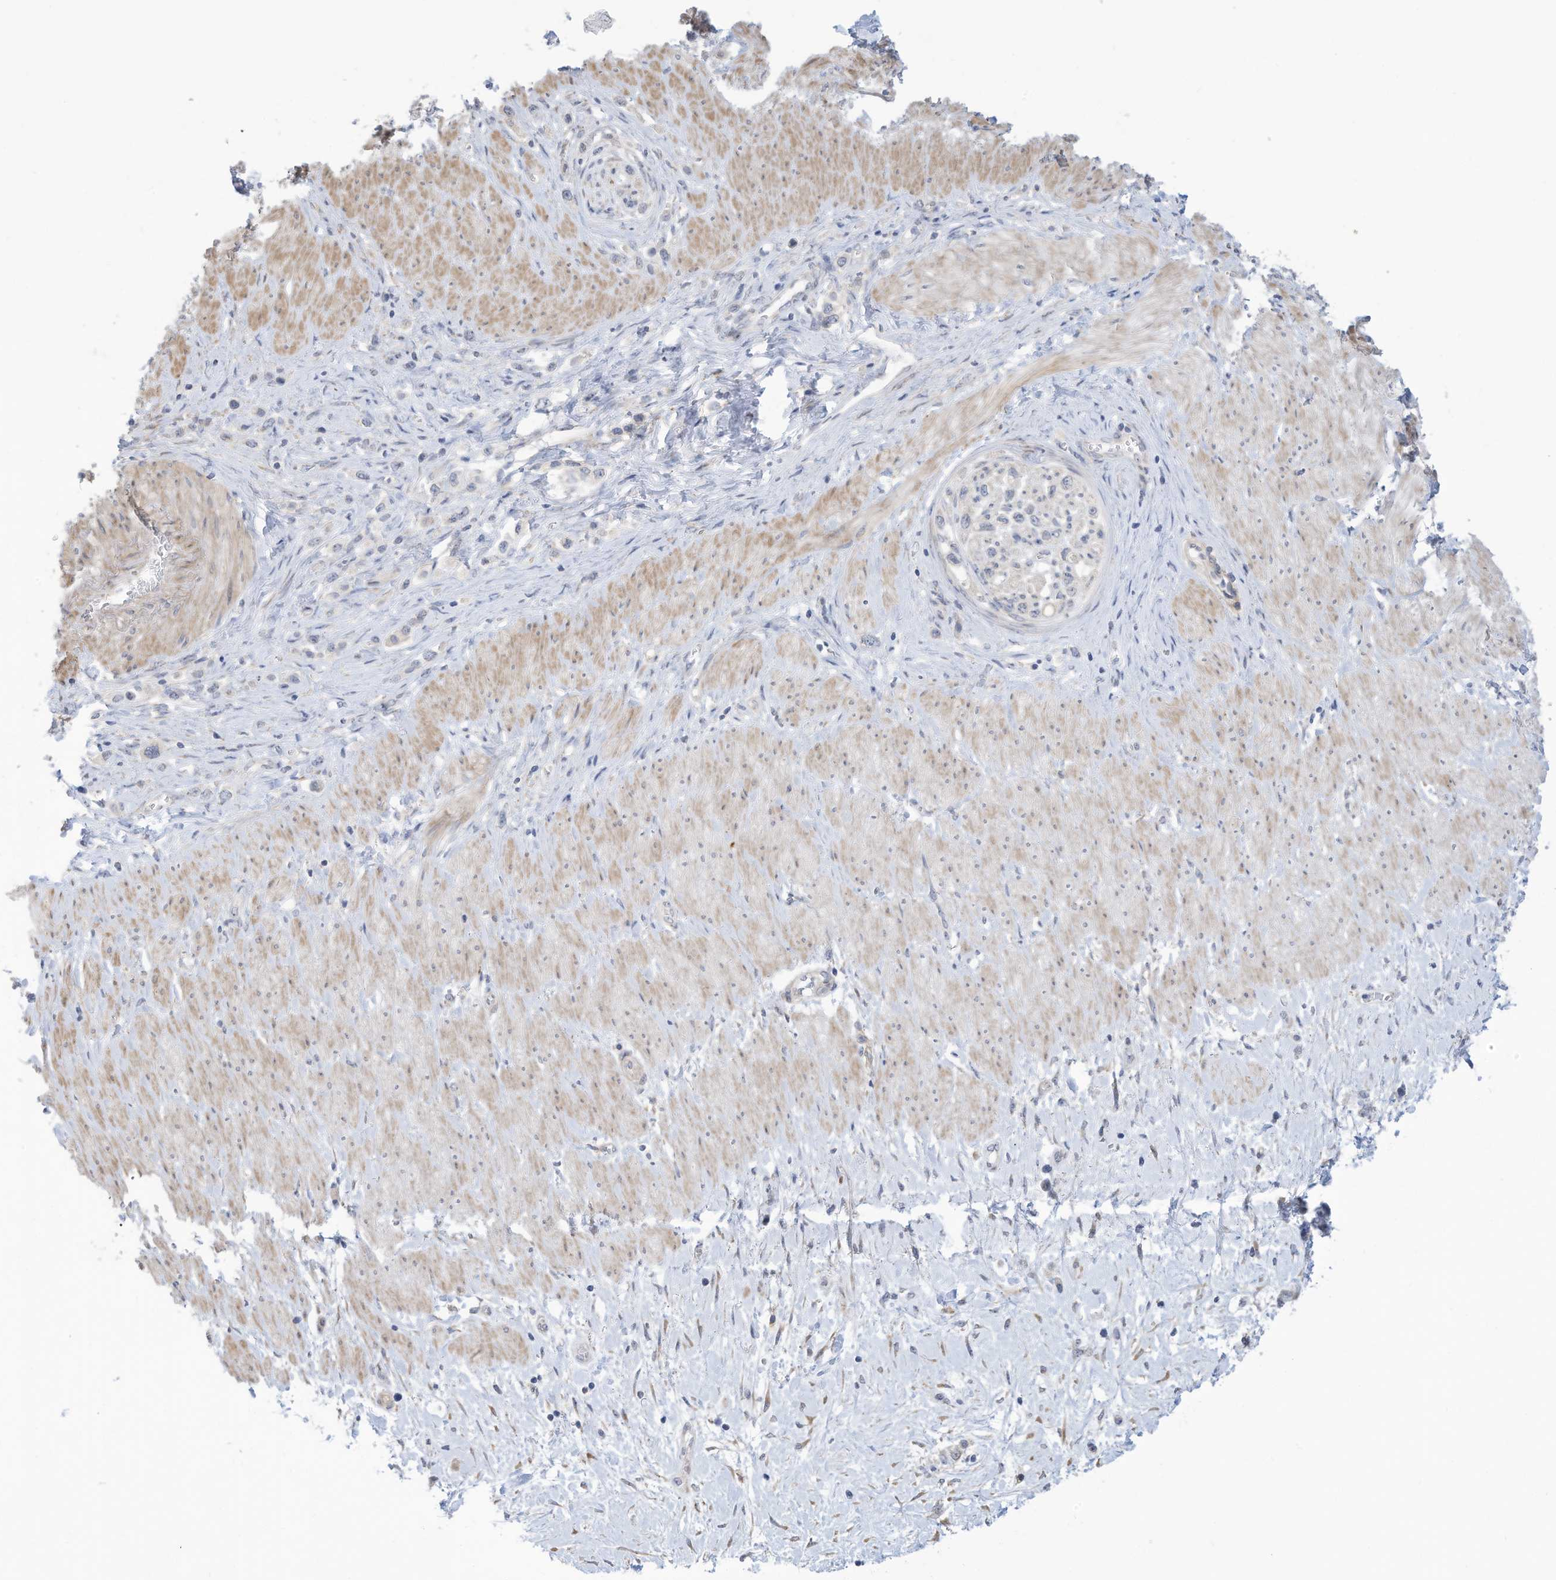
{"staining": {"intensity": "negative", "quantity": "none", "location": "none"}, "tissue": "stomach cancer", "cell_type": "Tumor cells", "image_type": "cancer", "snomed": [{"axis": "morphology", "description": "Normal tissue, NOS"}, {"axis": "morphology", "description": "Adenocarcinoma, NOS"}, {"axis": "topography", "description": "Stomach, upper"}, {"axis": "topography", "description": "Stomach"}], "caption": "Tumor cells show no significant protein positivity in stomach adenocarcinoma.", "gene": "ZNF292", "patient": {"sex": "female", "age": 65}}